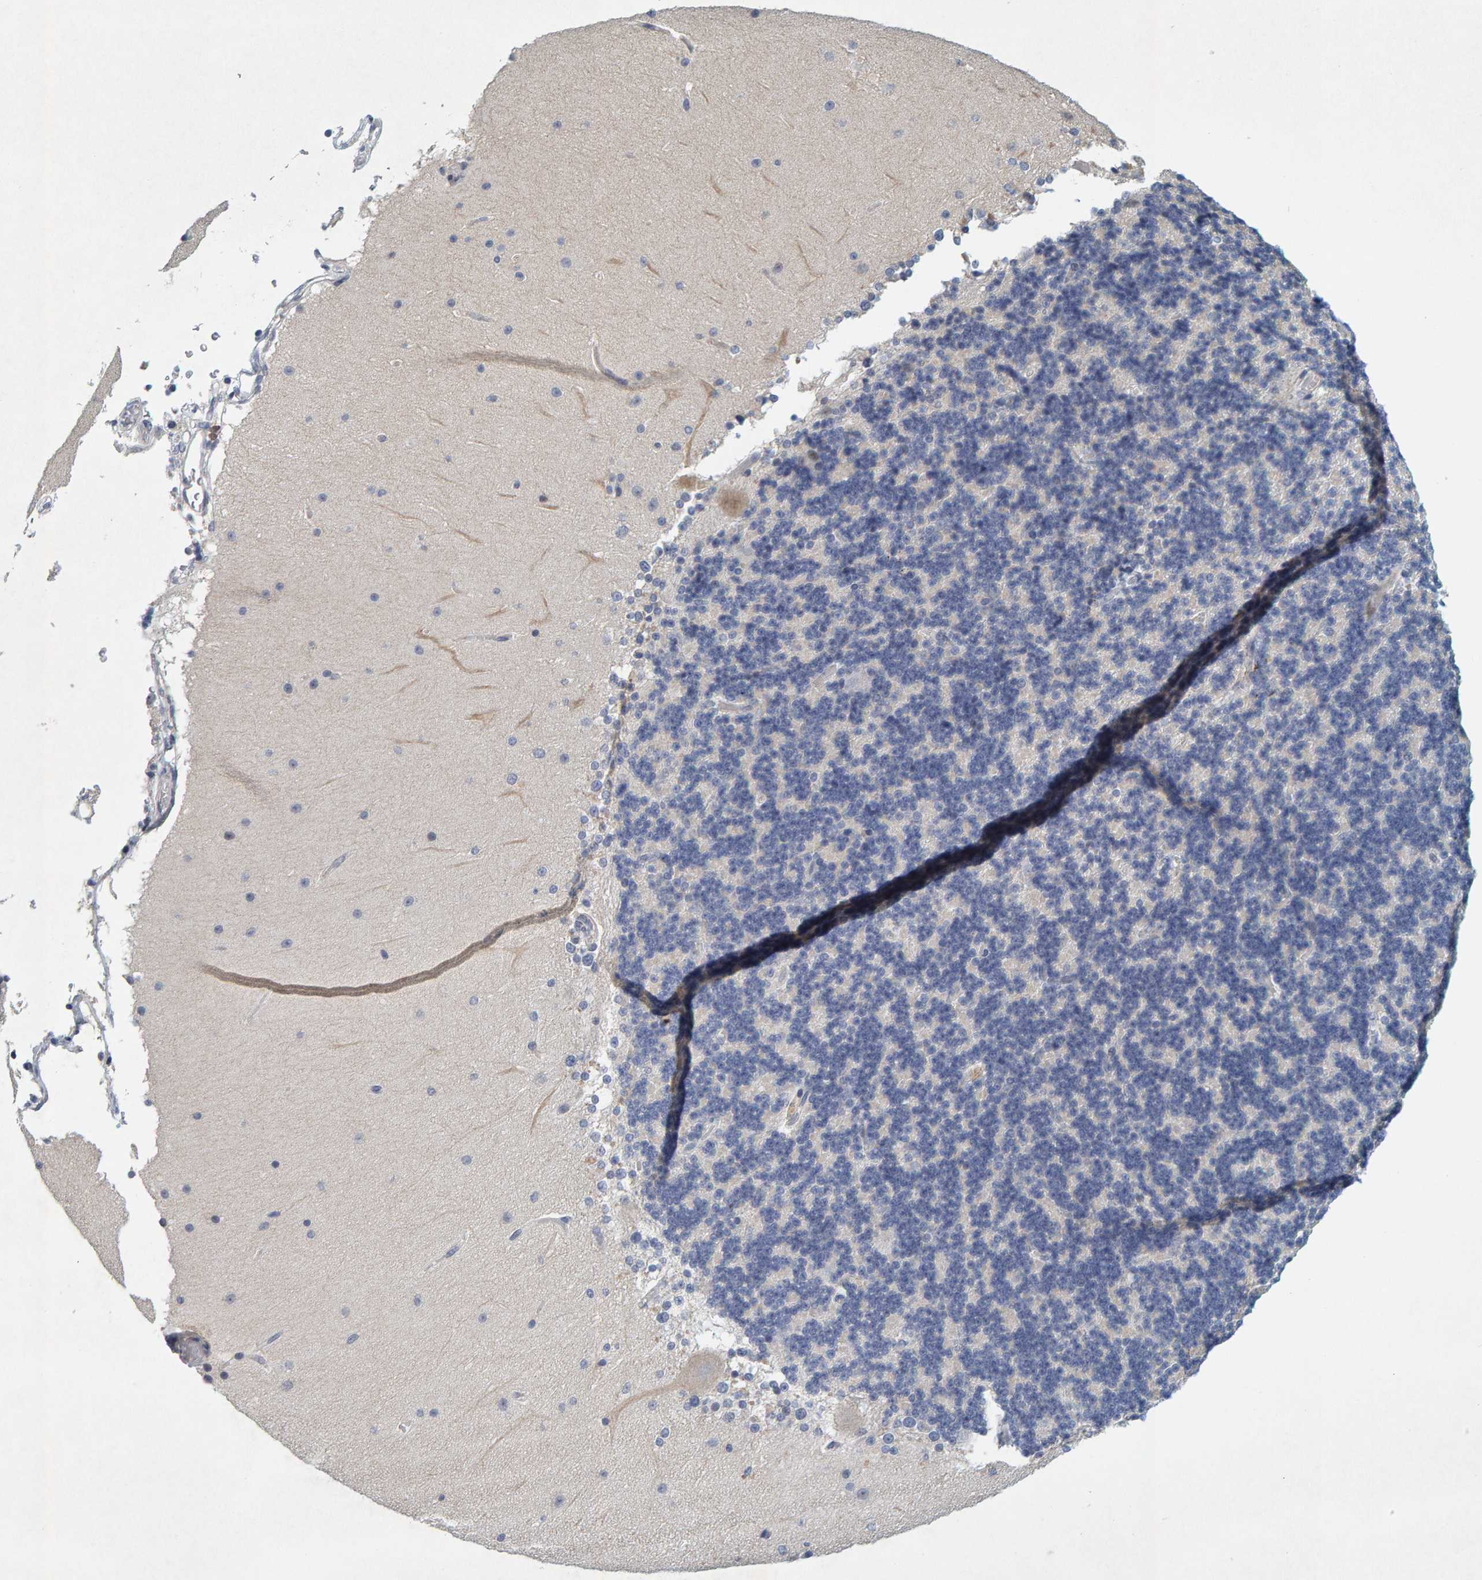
{"staining": {"intensity": "negative", "quantity": "none", "location": "none"}, "tissue": "cerebellum", "cell_type": "Cells in granular layer", "image_type": "normal", "snomed": [{"axis": "morphology", "description": "Normal tissue, NOS"}, {"axis": "topography", "description": "Cerebellum"}], "caption": "A high-resolution histopathology image shows immunohistochemistry staining of benign cerebellum, which demonstrates no significant expression in cells in granular layer.", "gene": "ZNF77", "patient": {"sex": "female", "age": 19}}